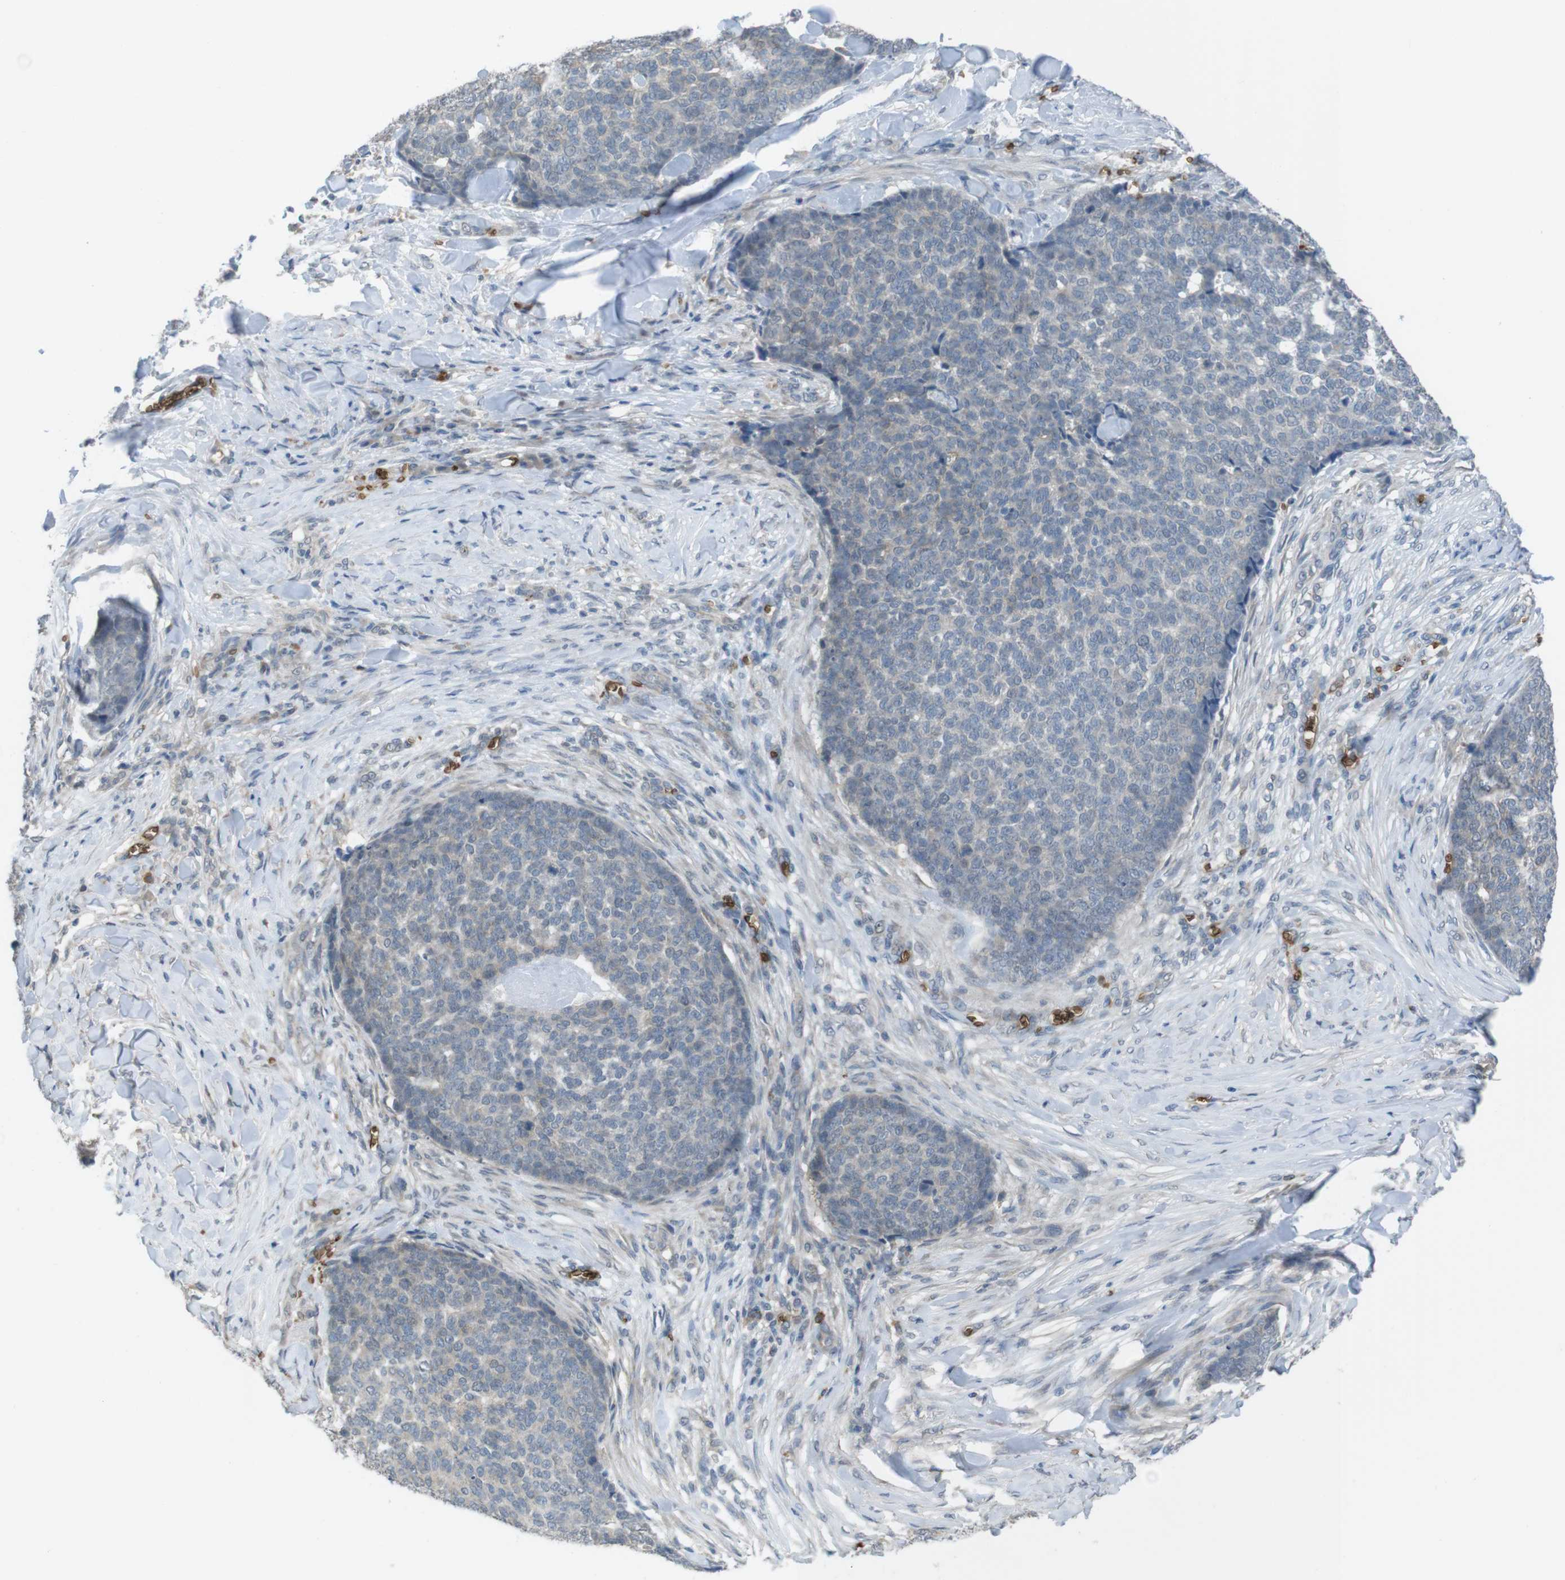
{"staining": {"intensity": "weak", "quantity": "<25%", "location": "cytoplasmic/membranous"}, "tissue": "skin cancer", "cell_type": "Tumor cells", "image_type": "cancer", "snomed": [{"axis": "morphology", "description": "Basal cell carcinoma"}, {"axis": "topography", "description": "Skin"}], "caption": "IHC of human basal cell carcinoma (skin) demonstrates no staining in tumor cells.", "gene": "GYPA", "patient": {"sex": "male", "age": 84}}